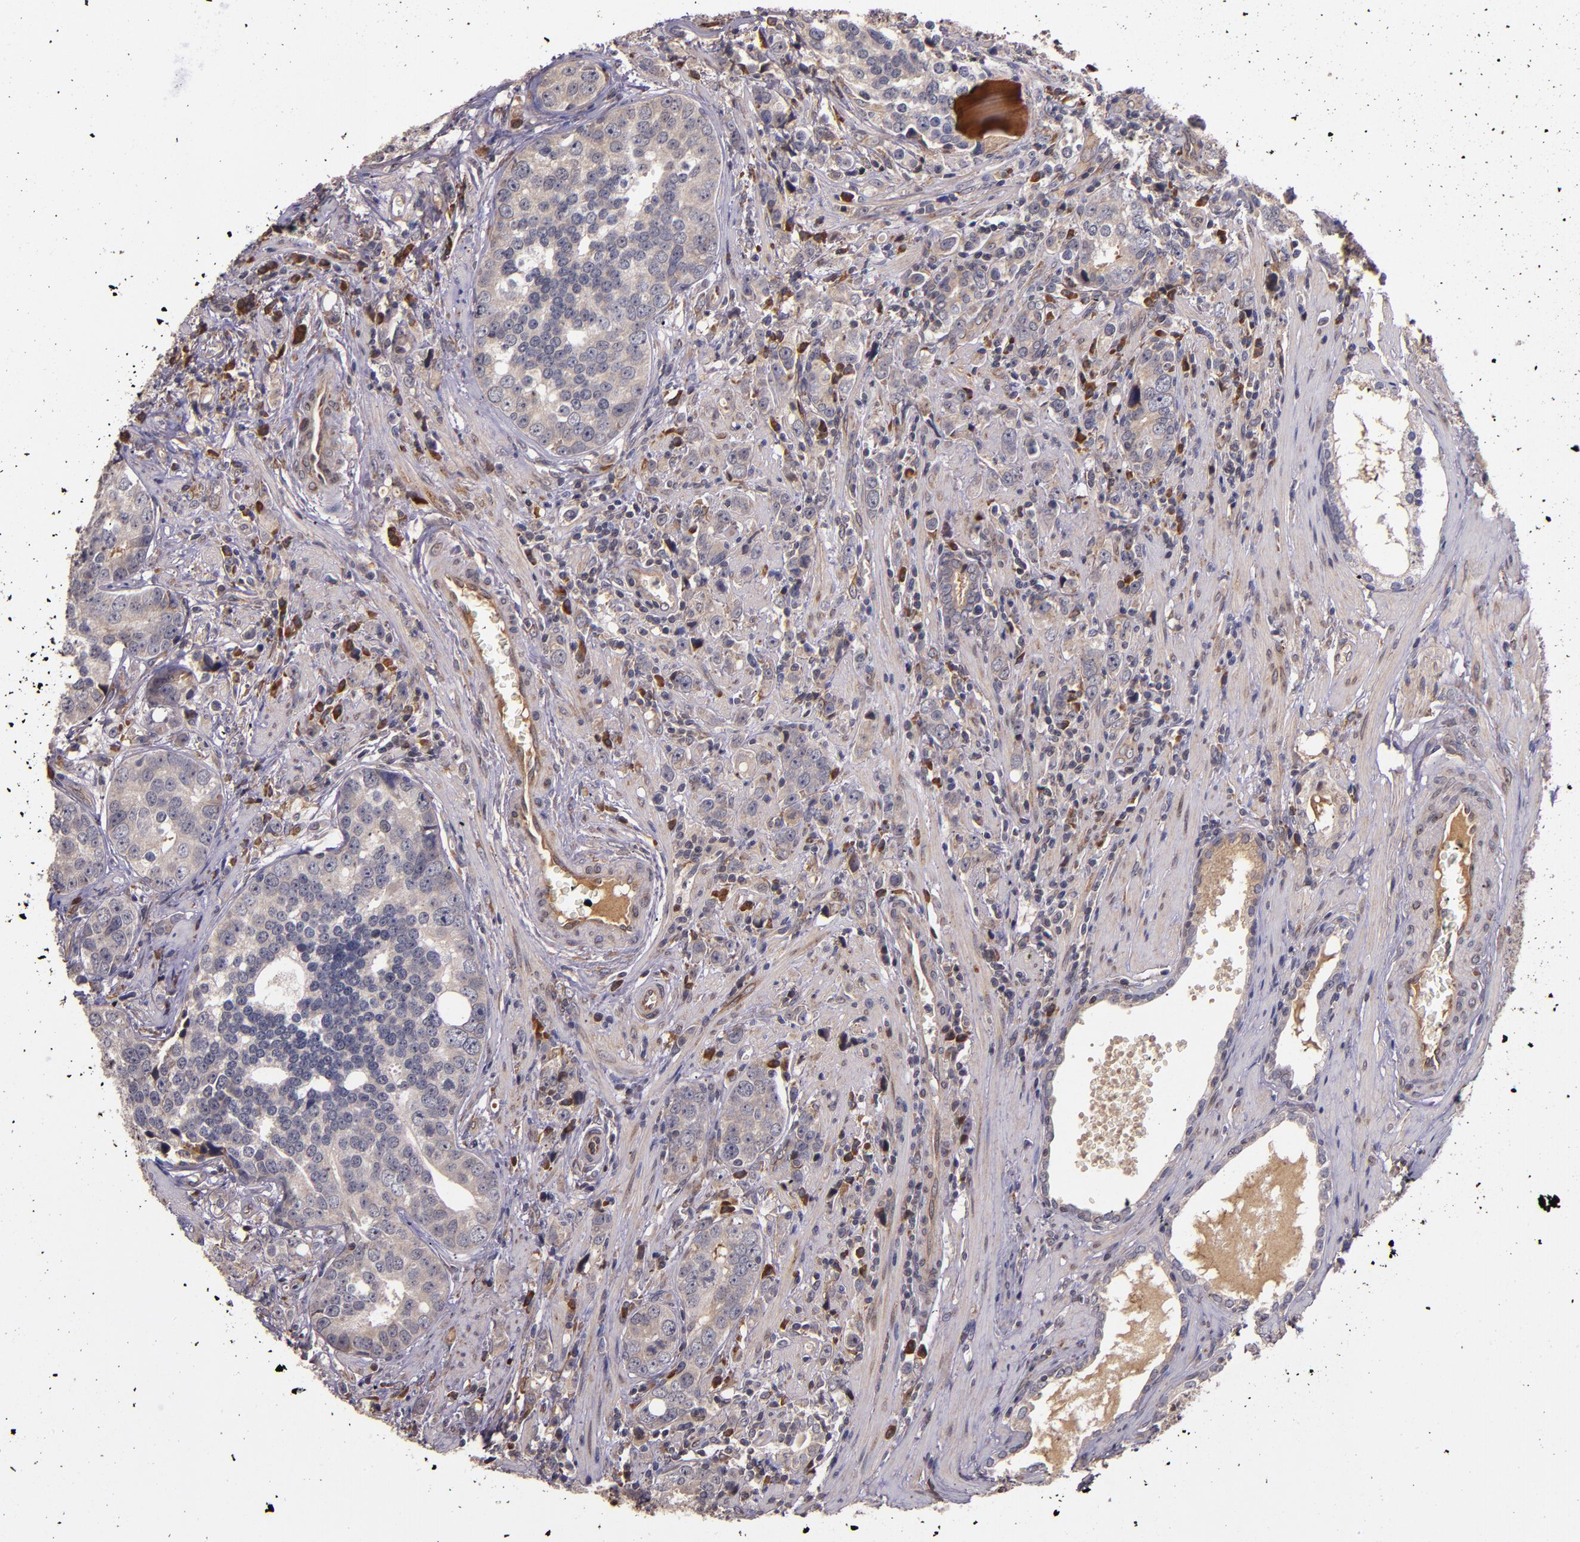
{"staining": {"intensity": "weak", "quantity": ">75%", "location": "cytoplasmic/membranous"}, "tissue": "prostate cancer", "cell_type": "Tumor cells", "image_type": "cancer", "snomed": [{"axis": "morphology", "description": "Adenocarcinoma, High grade"}, {"axis": "topography", "description": "Prostate"}], "caption": "Immunohistochemistry (IHC) (DAB (3,3'-diaminobenzidine)) staining of human prostate cancer displays weak cytoplasmic/membranous protein staining in approximately >75% of tumor cells.", "gene": "PRAF2", "patient": {"sex": "male", "age": 71}}